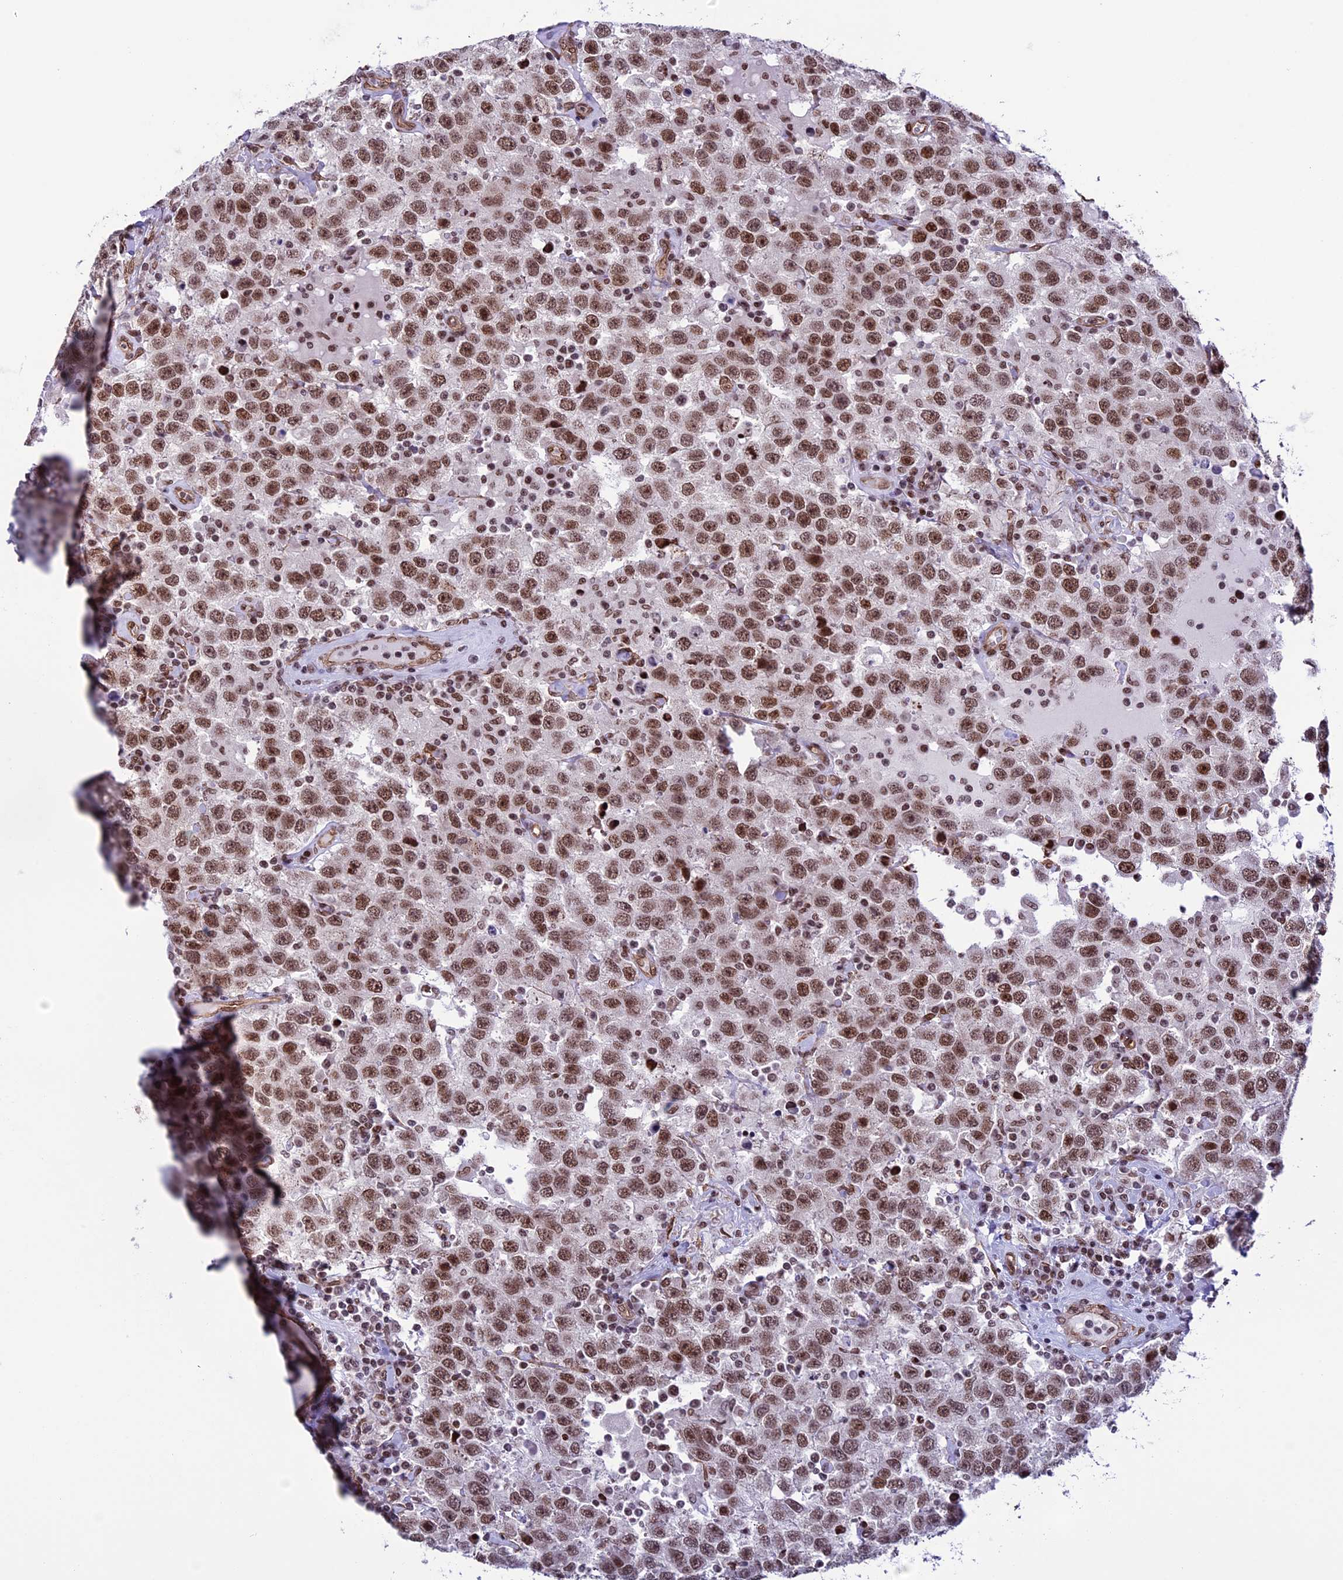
{"staining": {"intensity": "strong", "quantity": ">75%", "location": "nuclear"}, "tissue": "testis cancer", "cell_type": "Tumor cells", "image_type": "cancer", "snomed": [{"axis": "morphology", "description": "Seminoma, NOS"}, {"axis": "topography", "description": "Testis"}], "caption": "Immunohistochemistry (IHC) micrograph of human testis cancer (seminoma) stained for a protein (brown), which exhibits high levels of strong nuclear expression in approximately >75% of tumor cells.", "gene": "MPHOSPH8", "patient": {"sex": "male", "age": 41}}